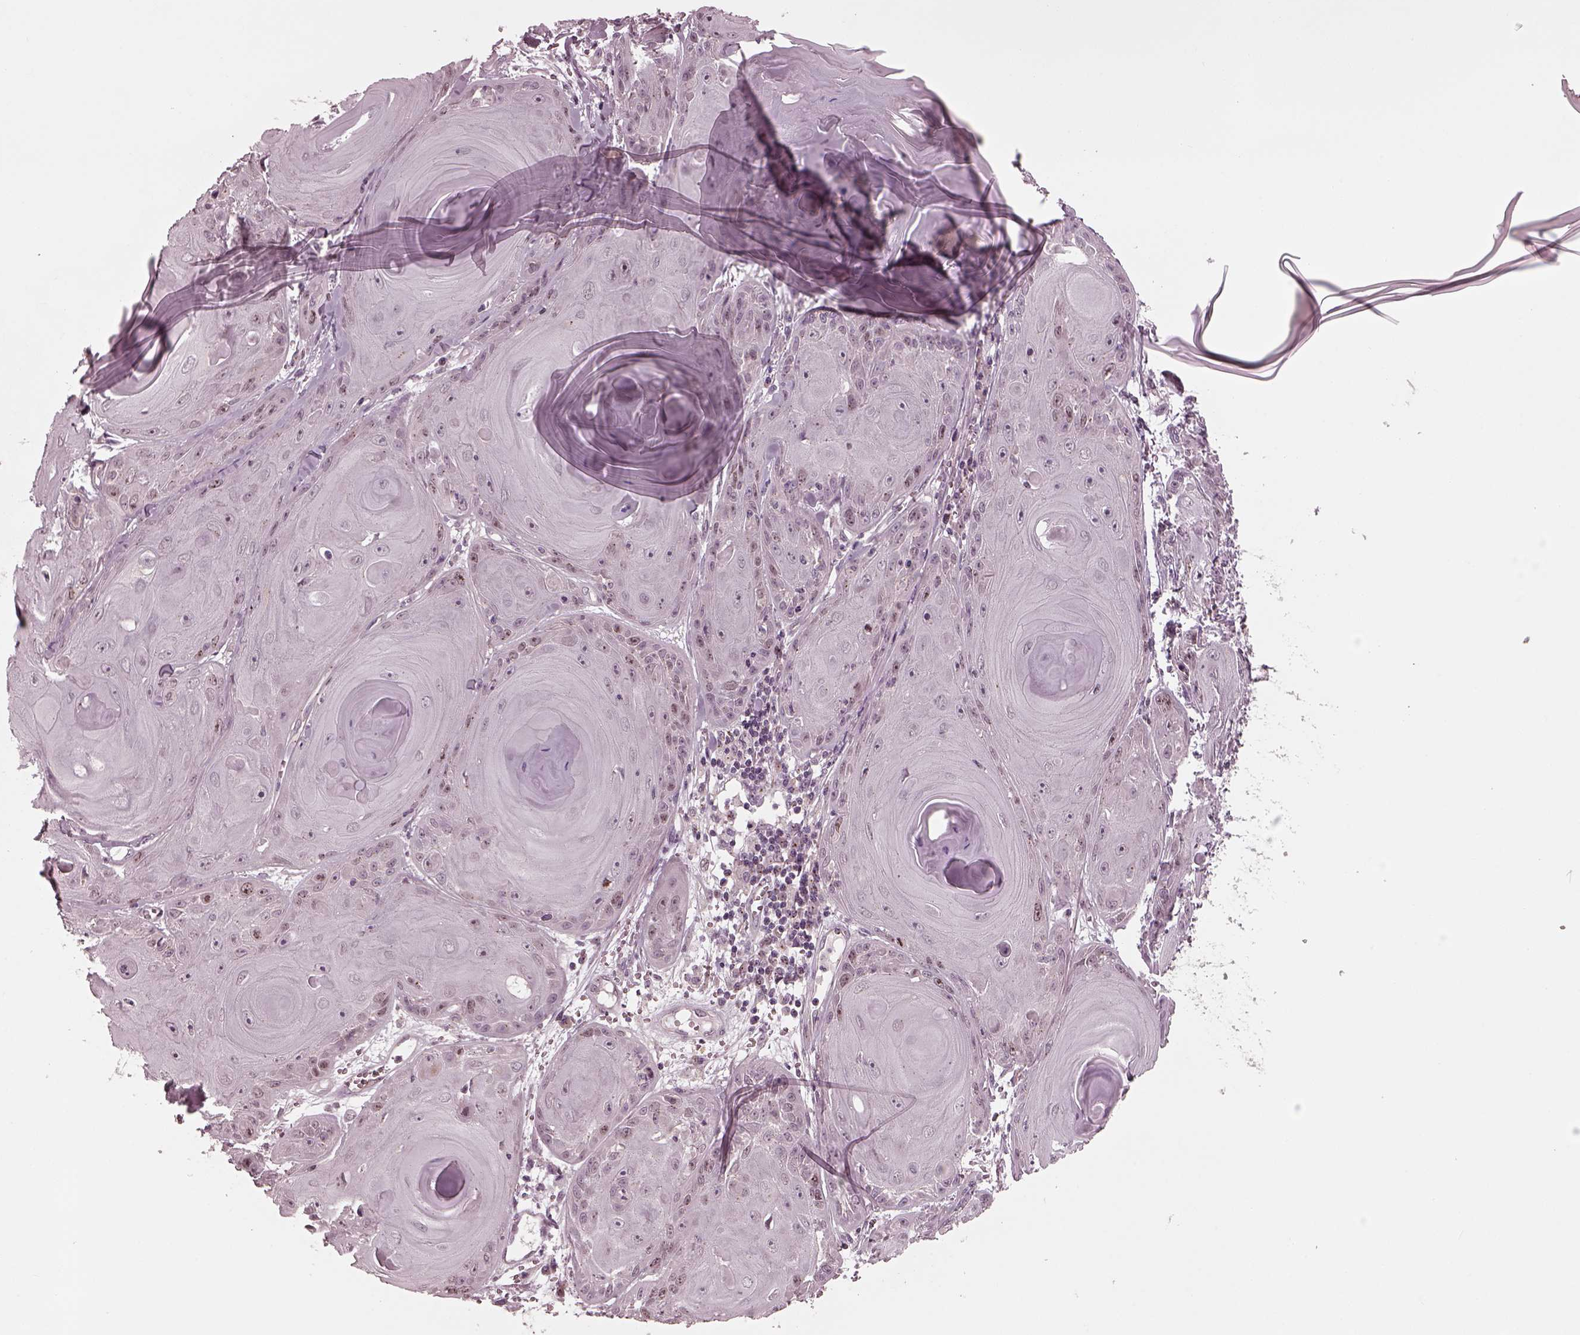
{"staining": {"intensity": "negative", "quantity": "none", "location": "none"}, "tissue": "skin cancer", "cell_type": "Tumor cells", "image_type": "cancer", "snomed": [{"axis": "morphology", "description": "Squamous cell carcinoma, NOS"}, {"axis": "topography", "description": "Skin"}, {"axis": "topography", "description": "Vulva"}], "caption": "Tumor cells show no significant staining in squamous cell carcinoma (skin).", "gene": "SAXO1", "patient": {"sex": "female", "age": 85}}